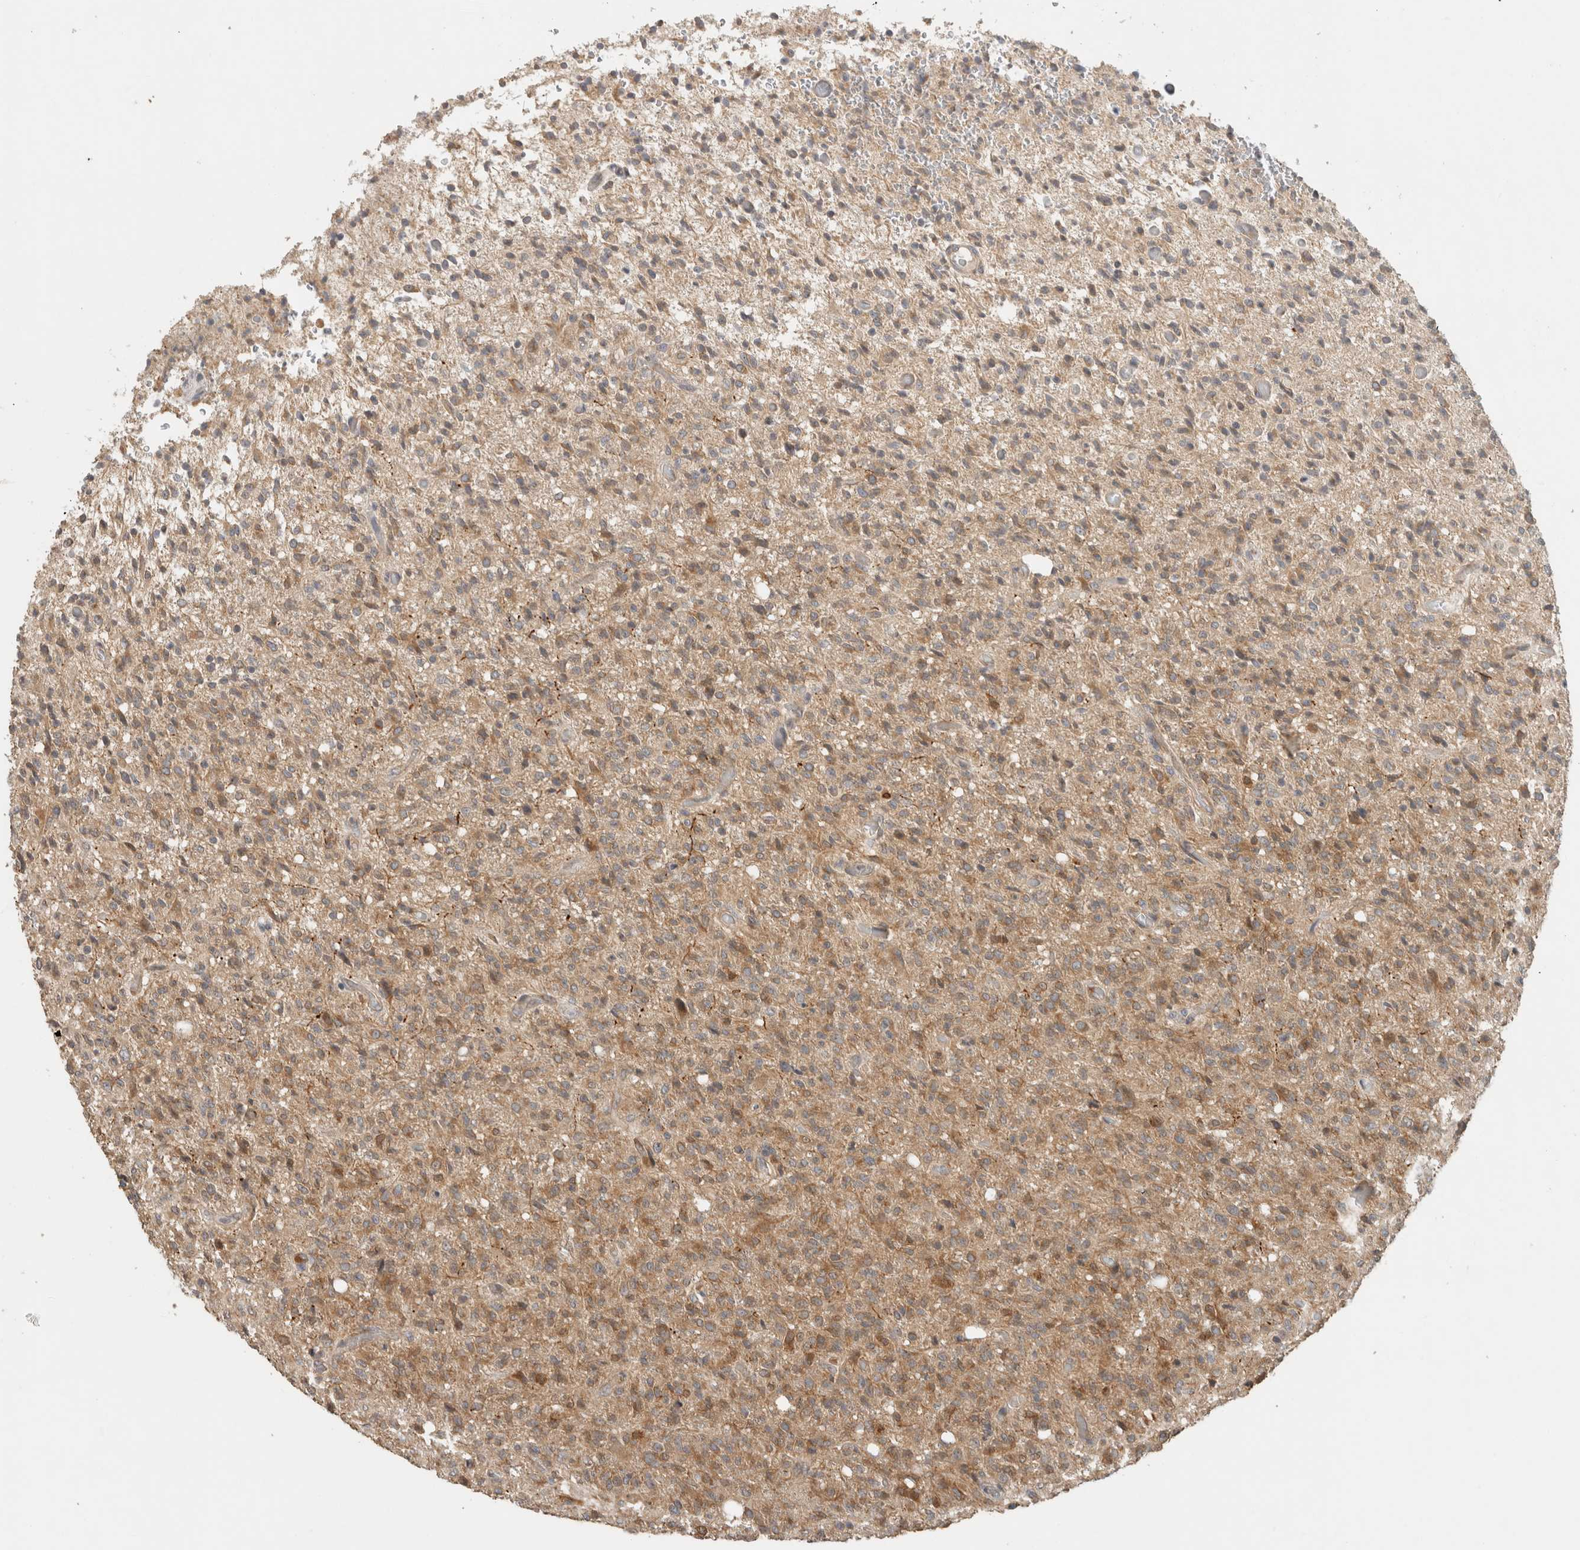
{"staining": {"intensity": "moderate", "quantity": ">75%", "location": "cytoplasmic/membranous"}, "tissue": "glioma", "cell_type": "Tumor cells", "image_type": "cancer", "snomed": [{"axis": "morphology", "description": "Glioma, malignant, High grade"}, {"axis": "topography", "description": "Brain"}], "caption": "An IHC histopathology image of neoplastic tissue is shown. Protein staining in brown labels moderate cytoplasmic/membranous positivity in high-grade glioma (malignant) within tumor cells.", "gene": "PUM1", "patient": {"sex": "female", "age": 57}}